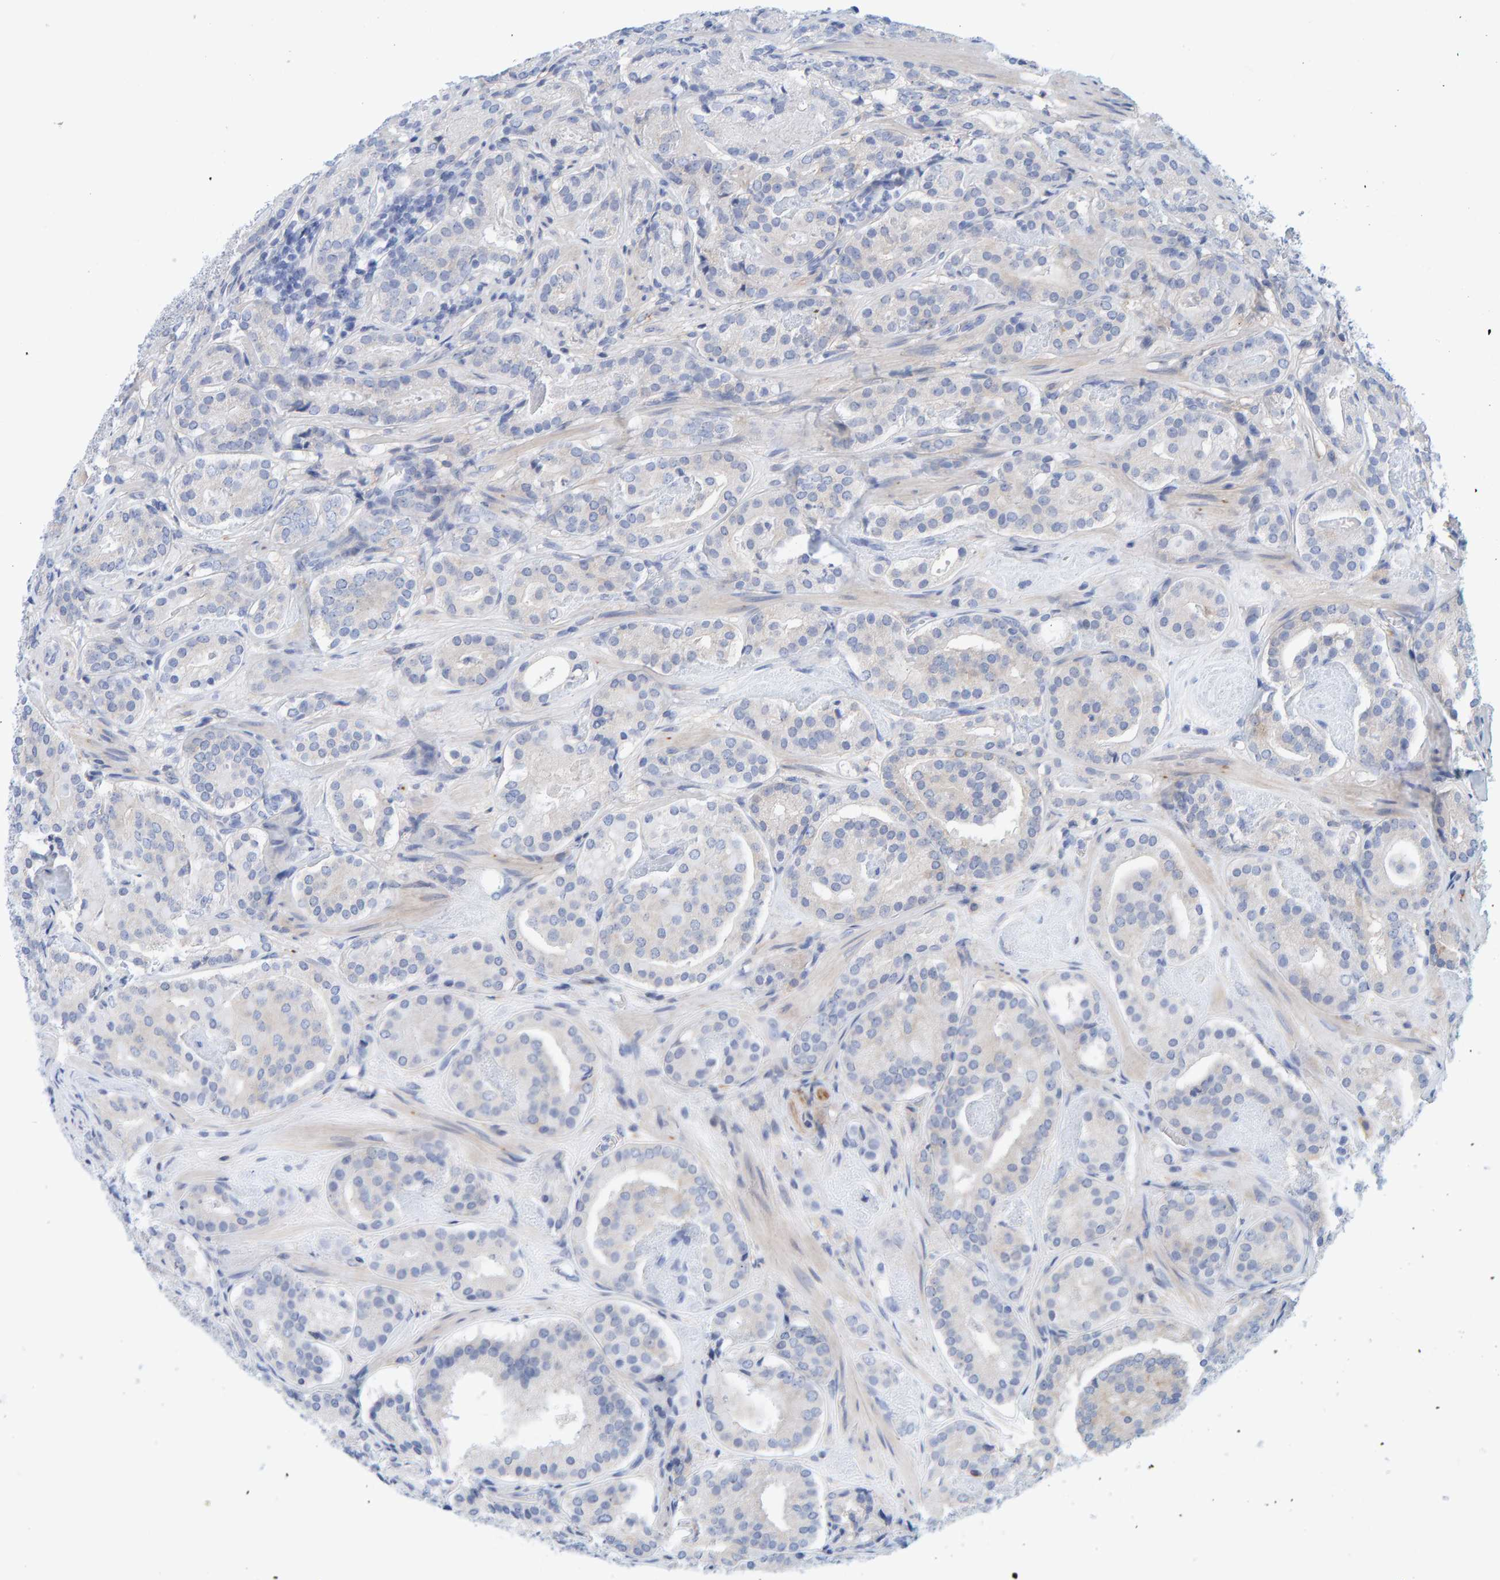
{"staining": {"intensity": "negative", "quantity": "none", "location": "none"}, "tissue": "prostate cancer", "cell_type": "Tumor cells", "image_type": "cancer", "snomed": [{"axis": "morphology", "description": "Adenocarcinoma, Low grade"}, {"axis": "topography", "description": "Prostate"}], "caption": "Image shows no protein positivity in tumor cells of prostate cancer (low-grade adenocarcinoma) tissue. Nuclei are stained in blue.", "gene": "KLHL11", "patient": {"sex": "male", "age": 69}}